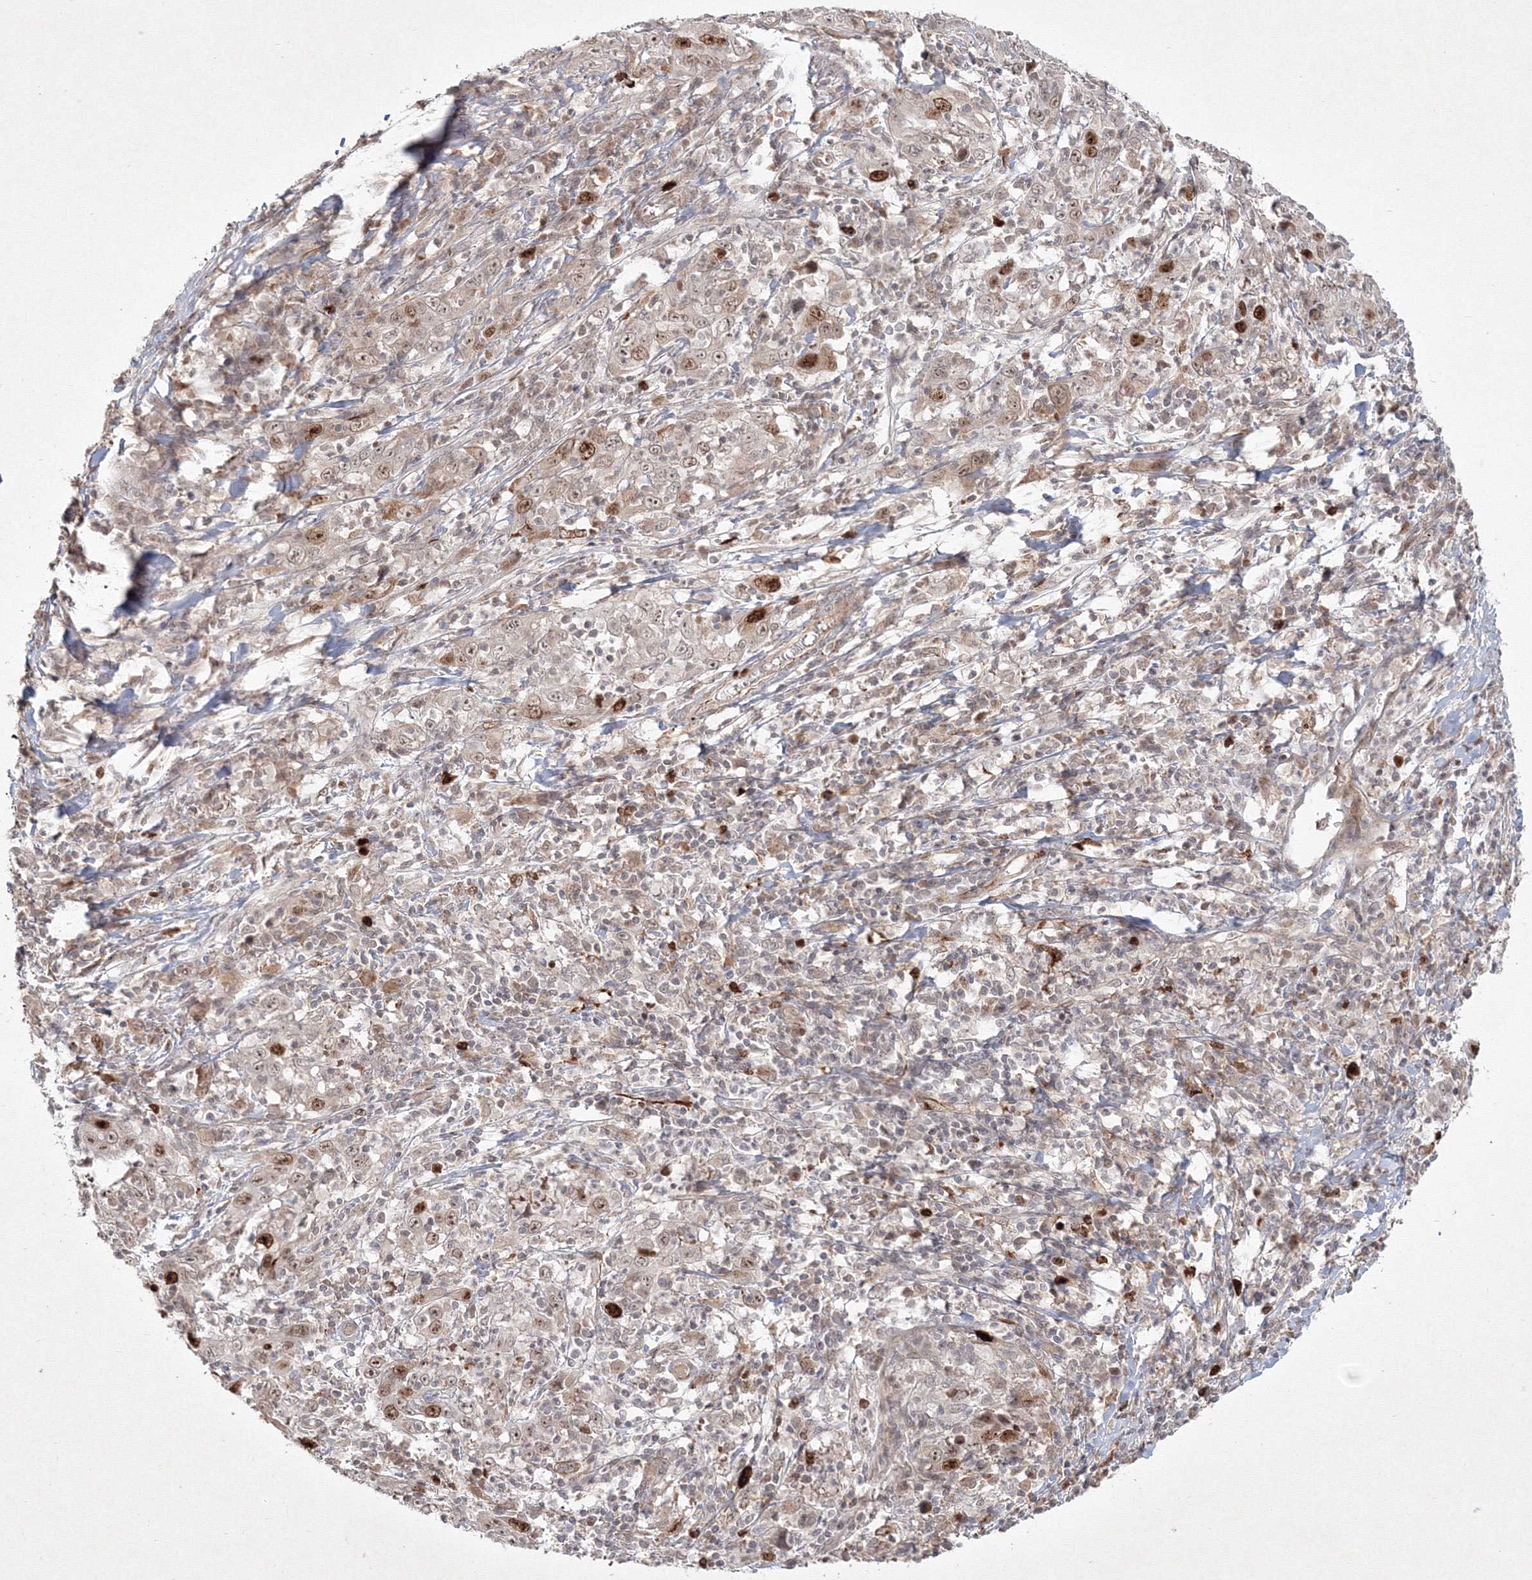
{"staining": {"intensity": "strong", "quantity": "<25%", "location": "nuclear"}, "tissue": "cervical cancer", "cell_type": "Tumor cells", "image_type": "cancer", "snomed": [{"axis": "morphology", "description": "Squamous cell carcinoma, NOS"}, {"axis": "topography", "description": "Cervix"}], "caption": "Brown immunohistochemical staining in human cervical cancer shows strong nuclear expression in approximately <25% of tumor cells.", "gene": "KIF20A", "patient": {"sex": "female", "age": 46}}